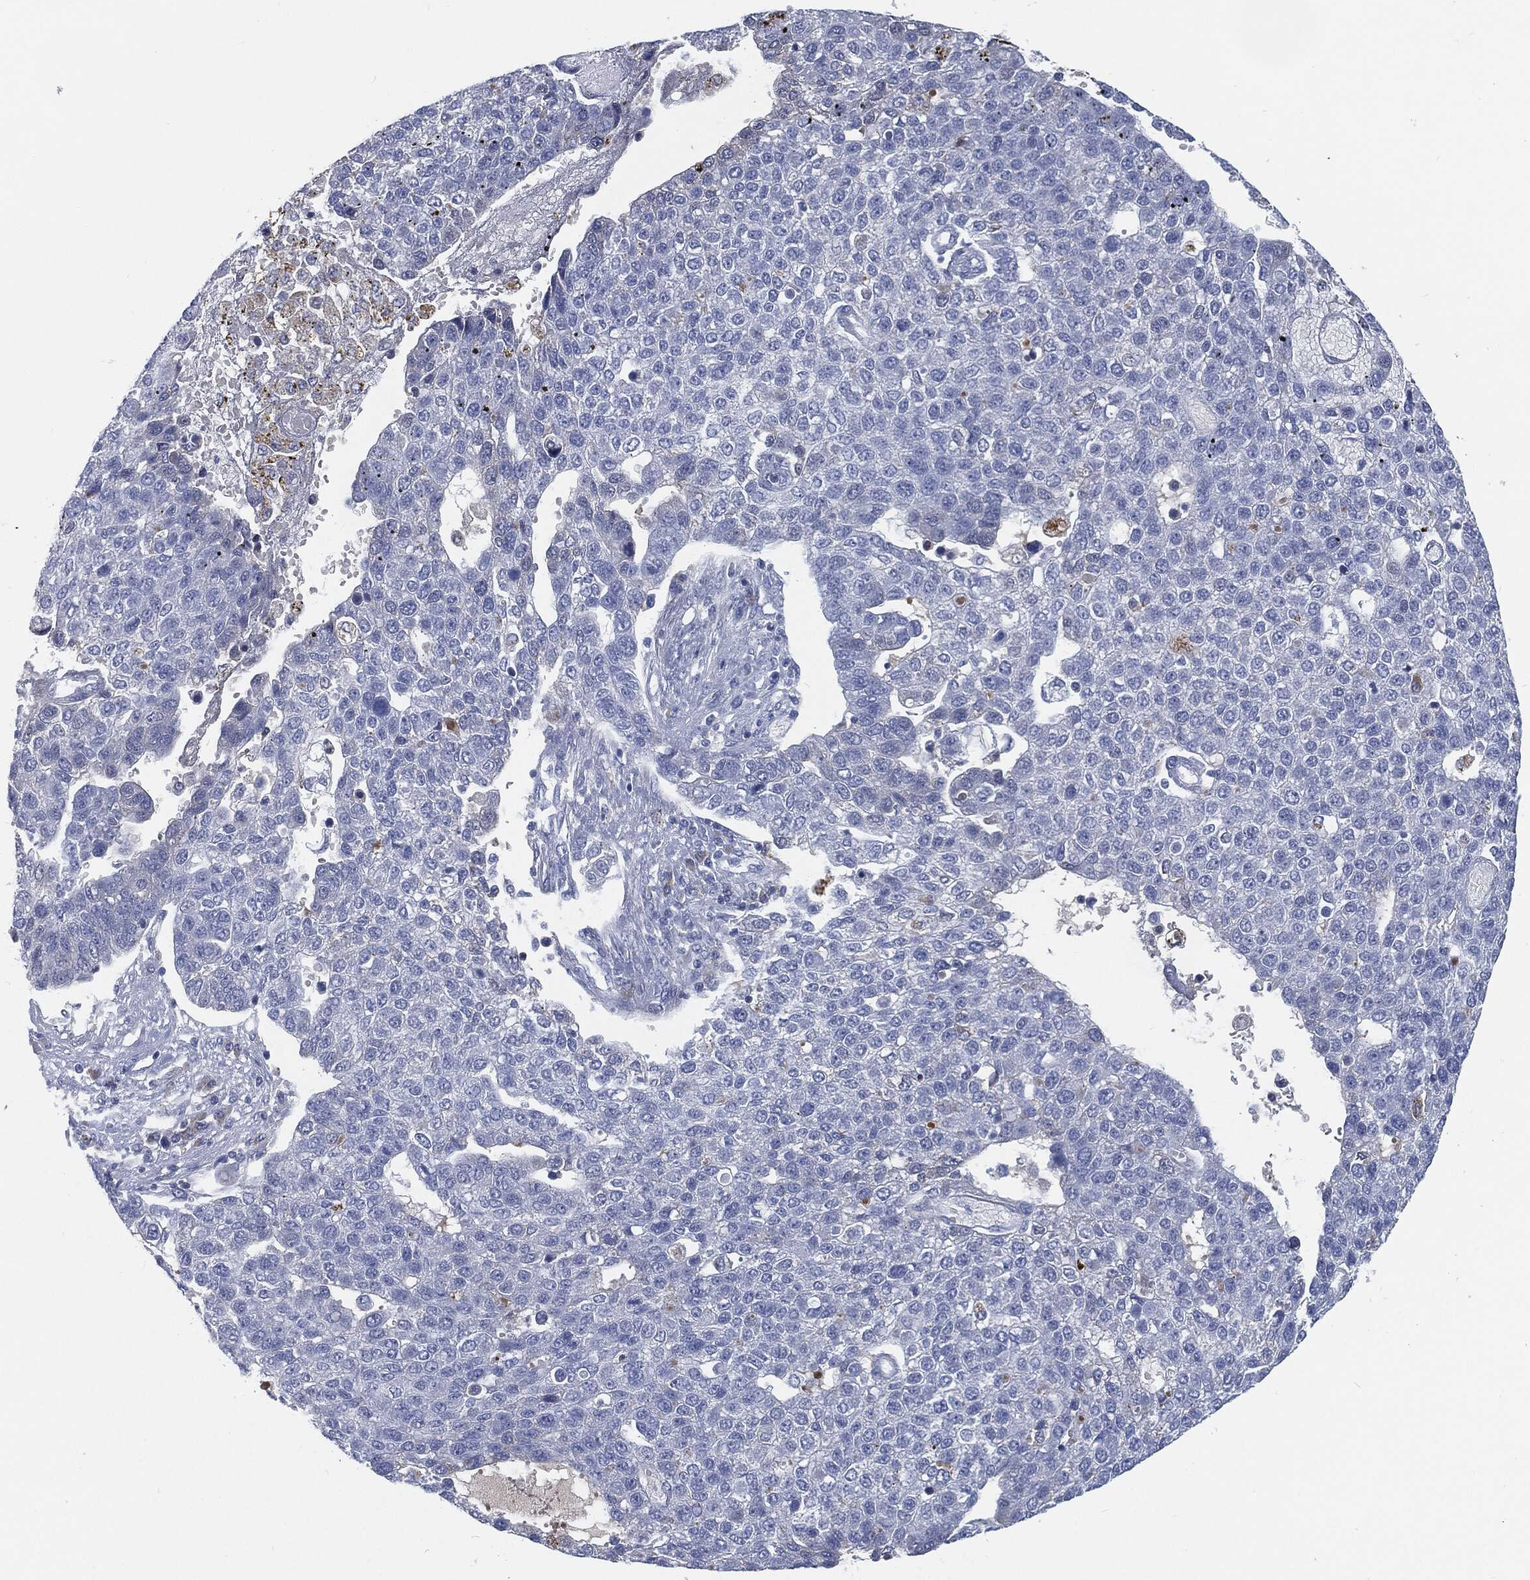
{"staining": {"intensity": "negative", "quantity": "none", "location": "none"}, "tissue": "pancreatic cancer", "cell_type": "Tumor cells", "image_type": "cancer", "snomed": [{"axis": "morphology", "description": "Adenocarcinoma, NOS"}, {"axis": "topography", "description": "Pancreas"}], "caption": "Histopathology image shows no significant protein expression in tumor cells of pancreatic cancer (adenocarcinoma). (Brightfield microscopy of DAB IHC at high magnification).", "gene": "MST1", "patient": {"sex": "female", "age": 61}}